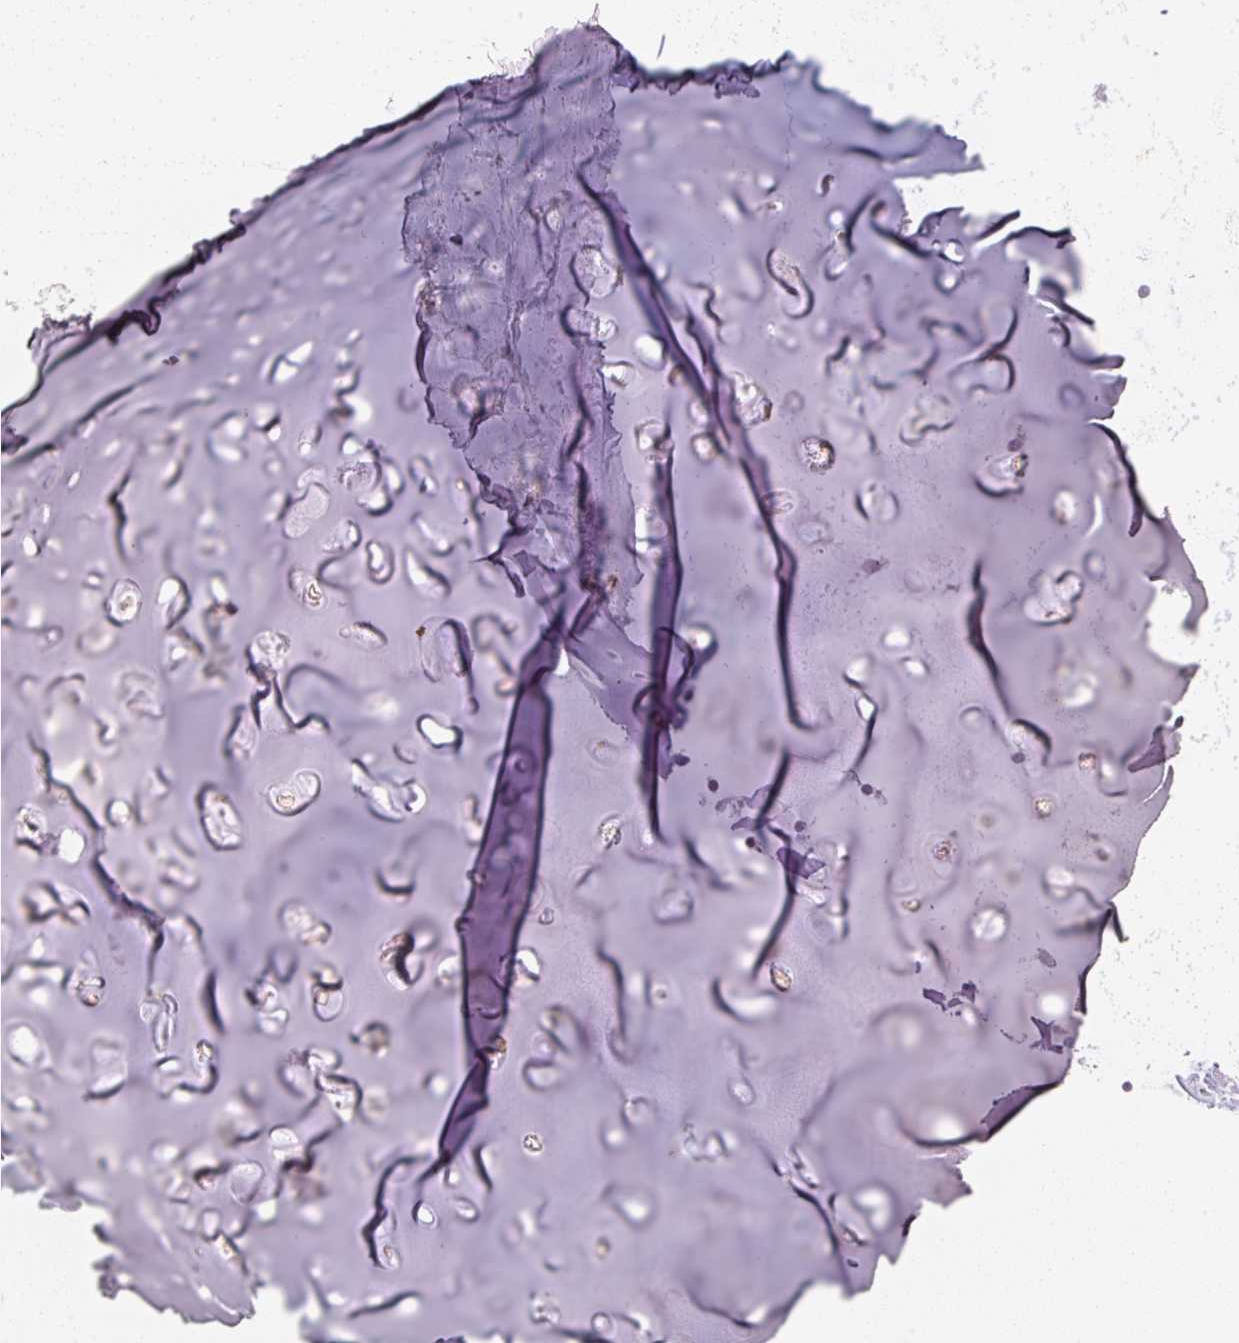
{"staining": {"intensity": "negative", "quantity": "none", "location": "none"}, "tissue": "adipose tissue", "cell_type": "Adipocytes", "image_type": "normal", "snomed": [{"axis": "morphology", "description": "Normal tissue, NOS"}, {"axis": "topography", "description": "Cartilage tissue"}, {"axis": "topography", "description": "Bronchus"}, {"axis": "topography", "description": "Peripheral nerve tissue"}], "caption": "A photomicrograph of human adipose tissue is negative for staining in adipocytes. (Brightfield microscopy of DAB immunohistochemistry at high magnification).", "gene": "TMEM37", "patient": {"sex": "female", "age": 59}}